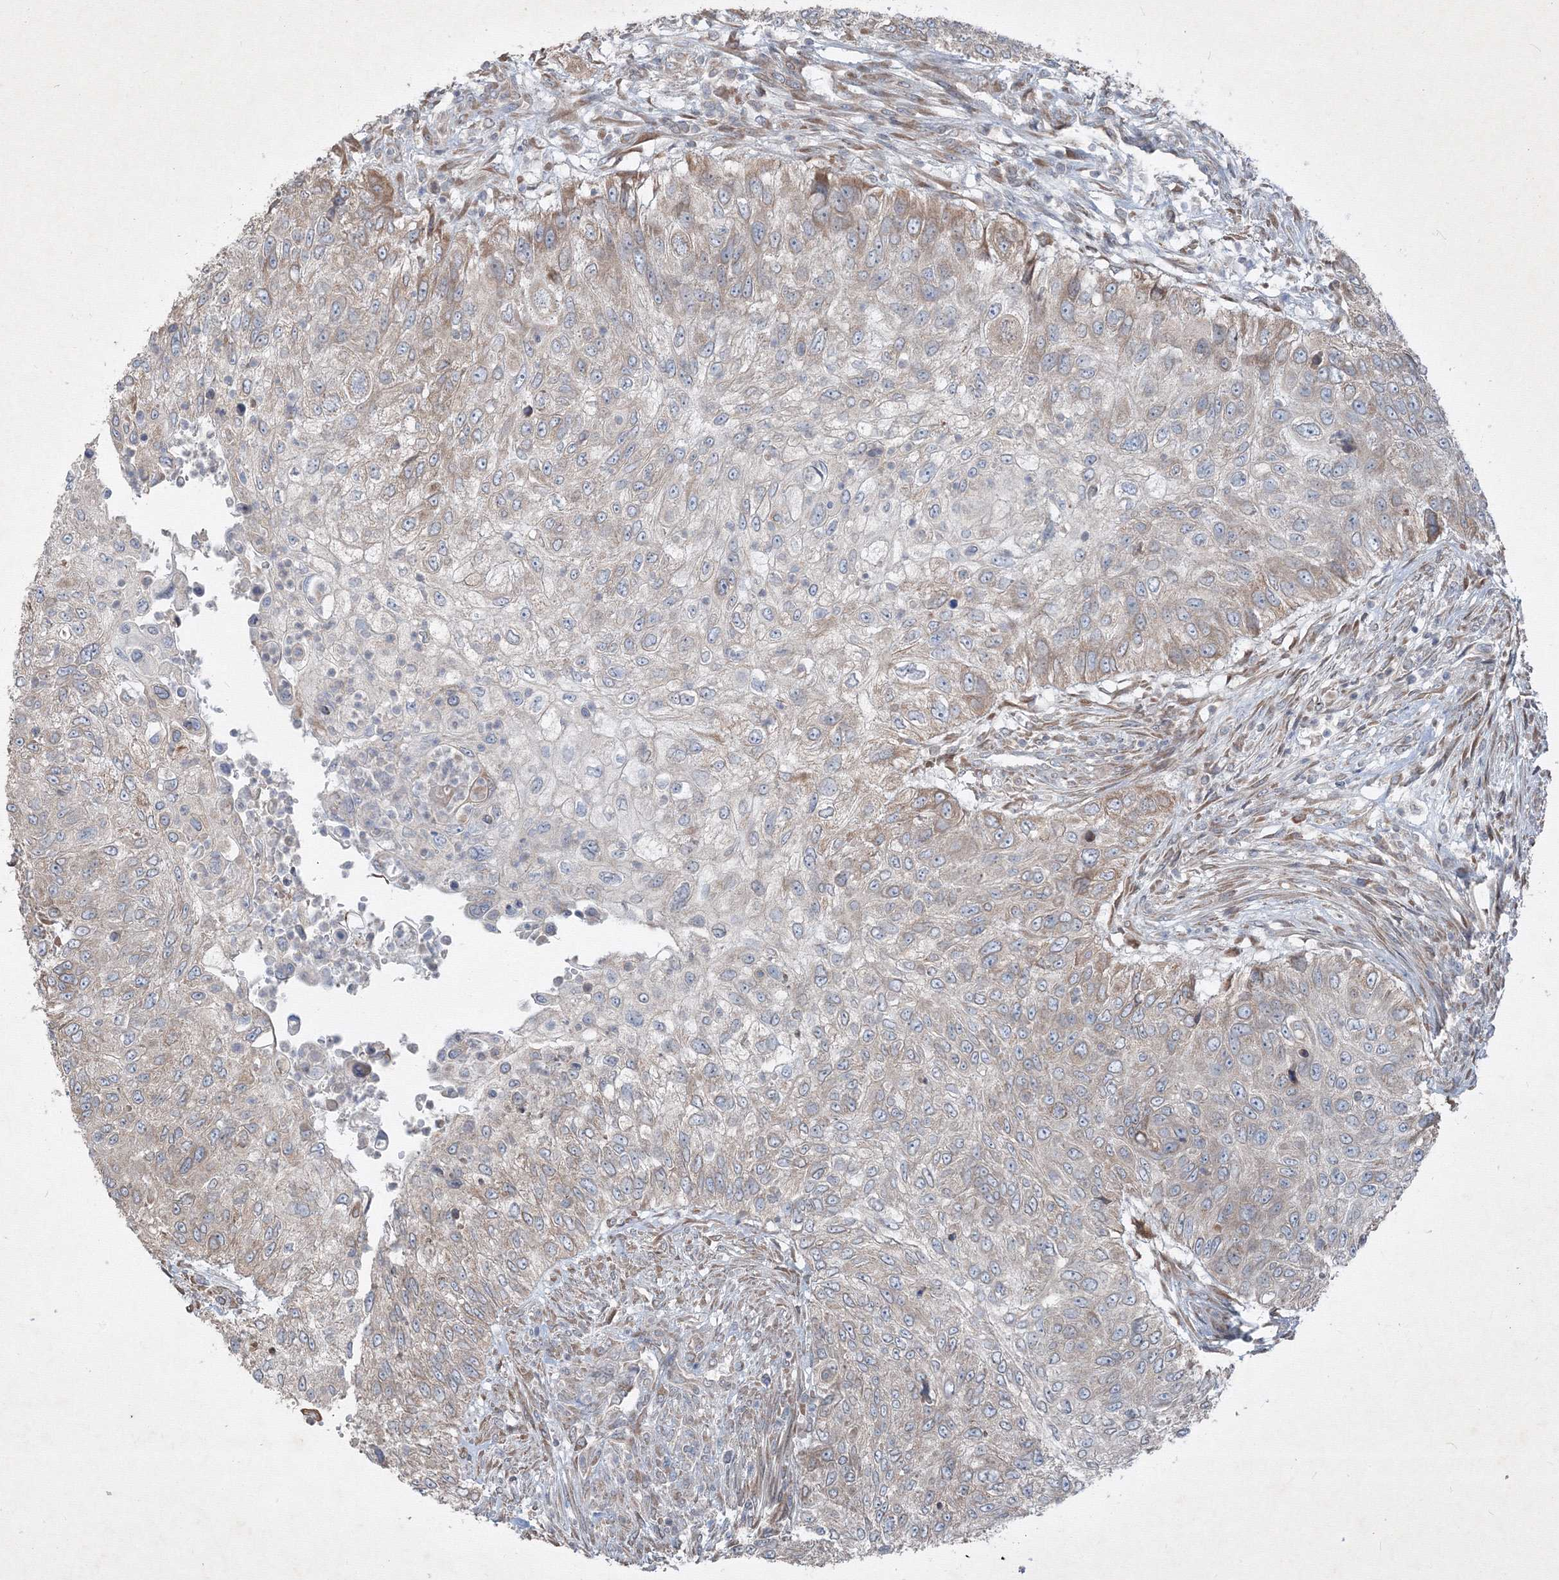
{"staining": {"intensity": "weak", "quantity": "25%-75%", "location": "cytoplasmic/membranous"}, "tissue": "urothelial cancer", "cell_type": "Tumor cells", "image_type": "cancer", "snomed": [{"axis": "morphology", "description": "Urothelial carcinoma, High grade"}, {"axis": "topography", "description": "Urinary bladder"}], "caption": "IHC staining of urothelial cancer, which shows low levels of weak cytoplasmic/membranous expression in about 25%-75% of tumor cells indicating weak cytoplasmic/membranous protein expression. The staining was performed using DAB (brown) for protein detection and nuclei were counterstained in hematoxylin (blue).", "gene": "IFNAR1", "patient": {"sex": "female", "age": 60}}